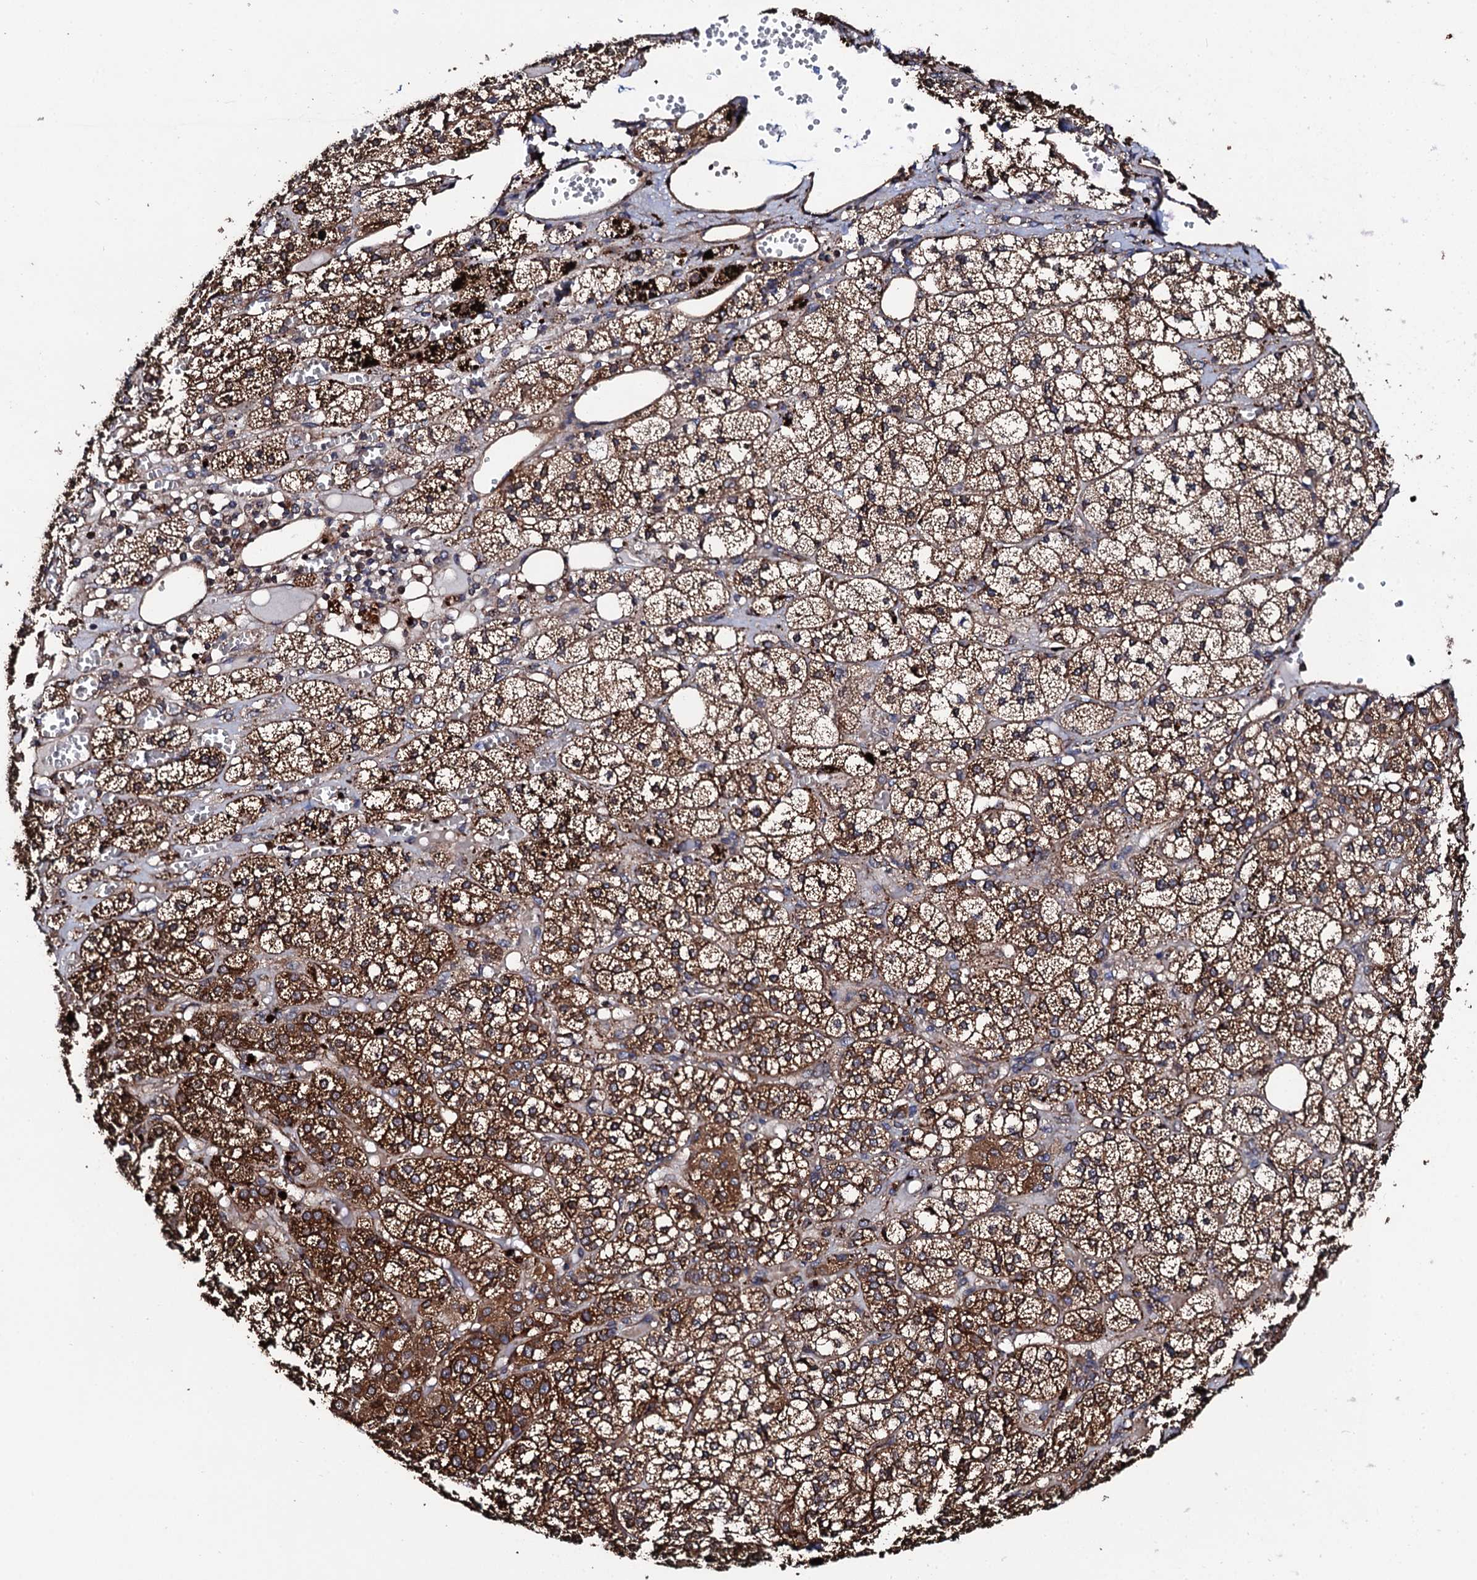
{"staining": {"intensity": "strong", "quantity": ">75%", "location": "cytoplasmic/membranous"}, "tissue": "adrenal gland", "cell_type": "Glandular cells", "image_type": "normal", "snomed": [{"axis": "morphology", "description": "Normal tissue, NOS"}, {"axis": "topography", "description": "Adrenal gland"}], "caption": "The photomicrograph exhibits staining of normal adrenal gland, revealing strong cytoplasmic/membranous protein positivity (brown color) within glandular cells. (DAB IHC with brightfield microscopy, high magnification).", "gene": "CKAP5", "patient": {"sex": "female", "age": 61}}